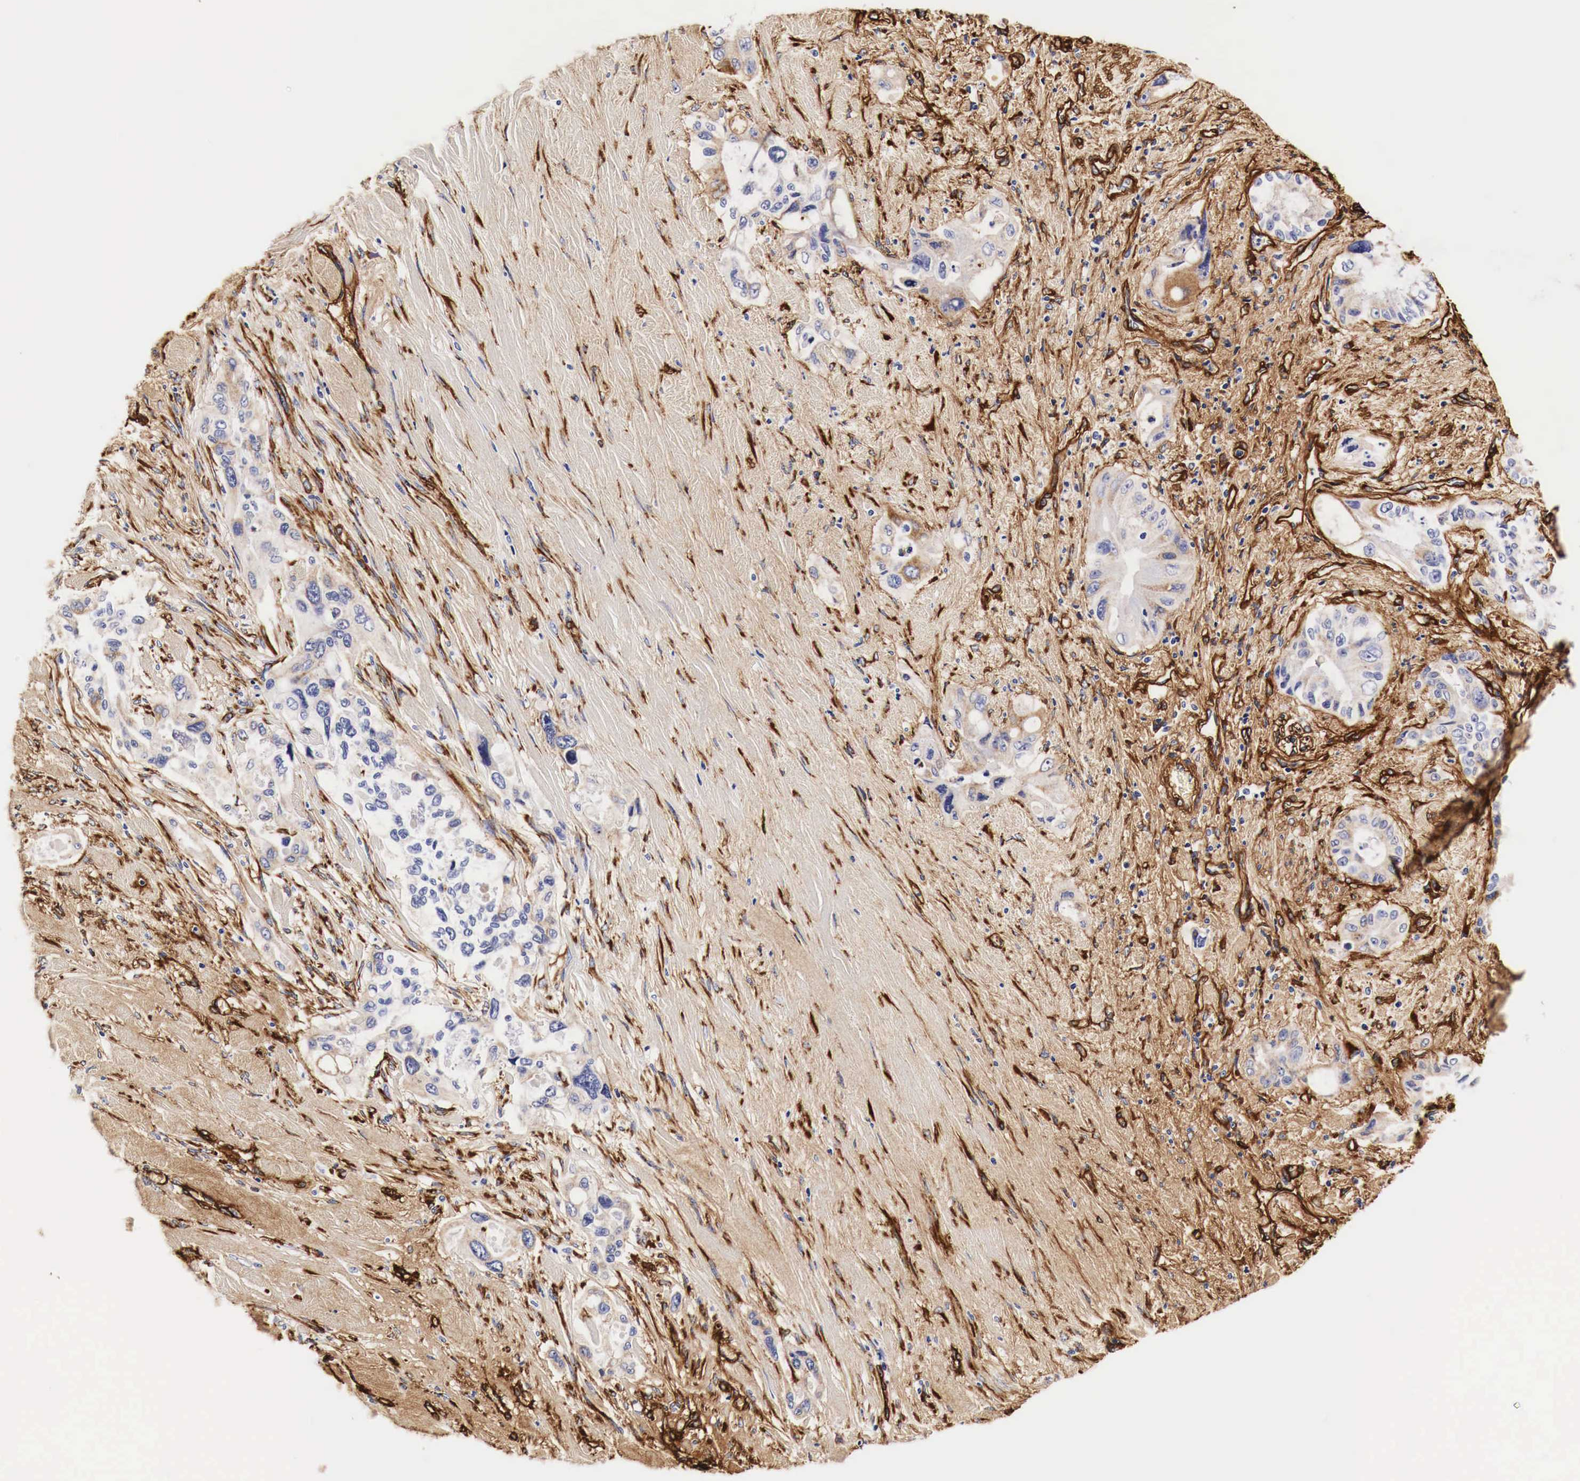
{"staining": {"intensity": "weak", "quantity": "<25%", "location": "cytoplasmic/membranous"}, "tissue": "pancreatic cancer", "cell_type": "Tumor cells", "image_type": "cancer", "snomed": [{"axis": "morphology", "description": "Adenocarcinoma, NOS"}, {"axis": "topography", "description": "Pancreas"}], "caption": "Pancreatic cancer (adenocarcinoma) stained for a protein using immunohistochemistry (IHC) displays no expression tumor cells.", "gene": "LAMB2", "patient": {"sex": "male", "age": 77}}